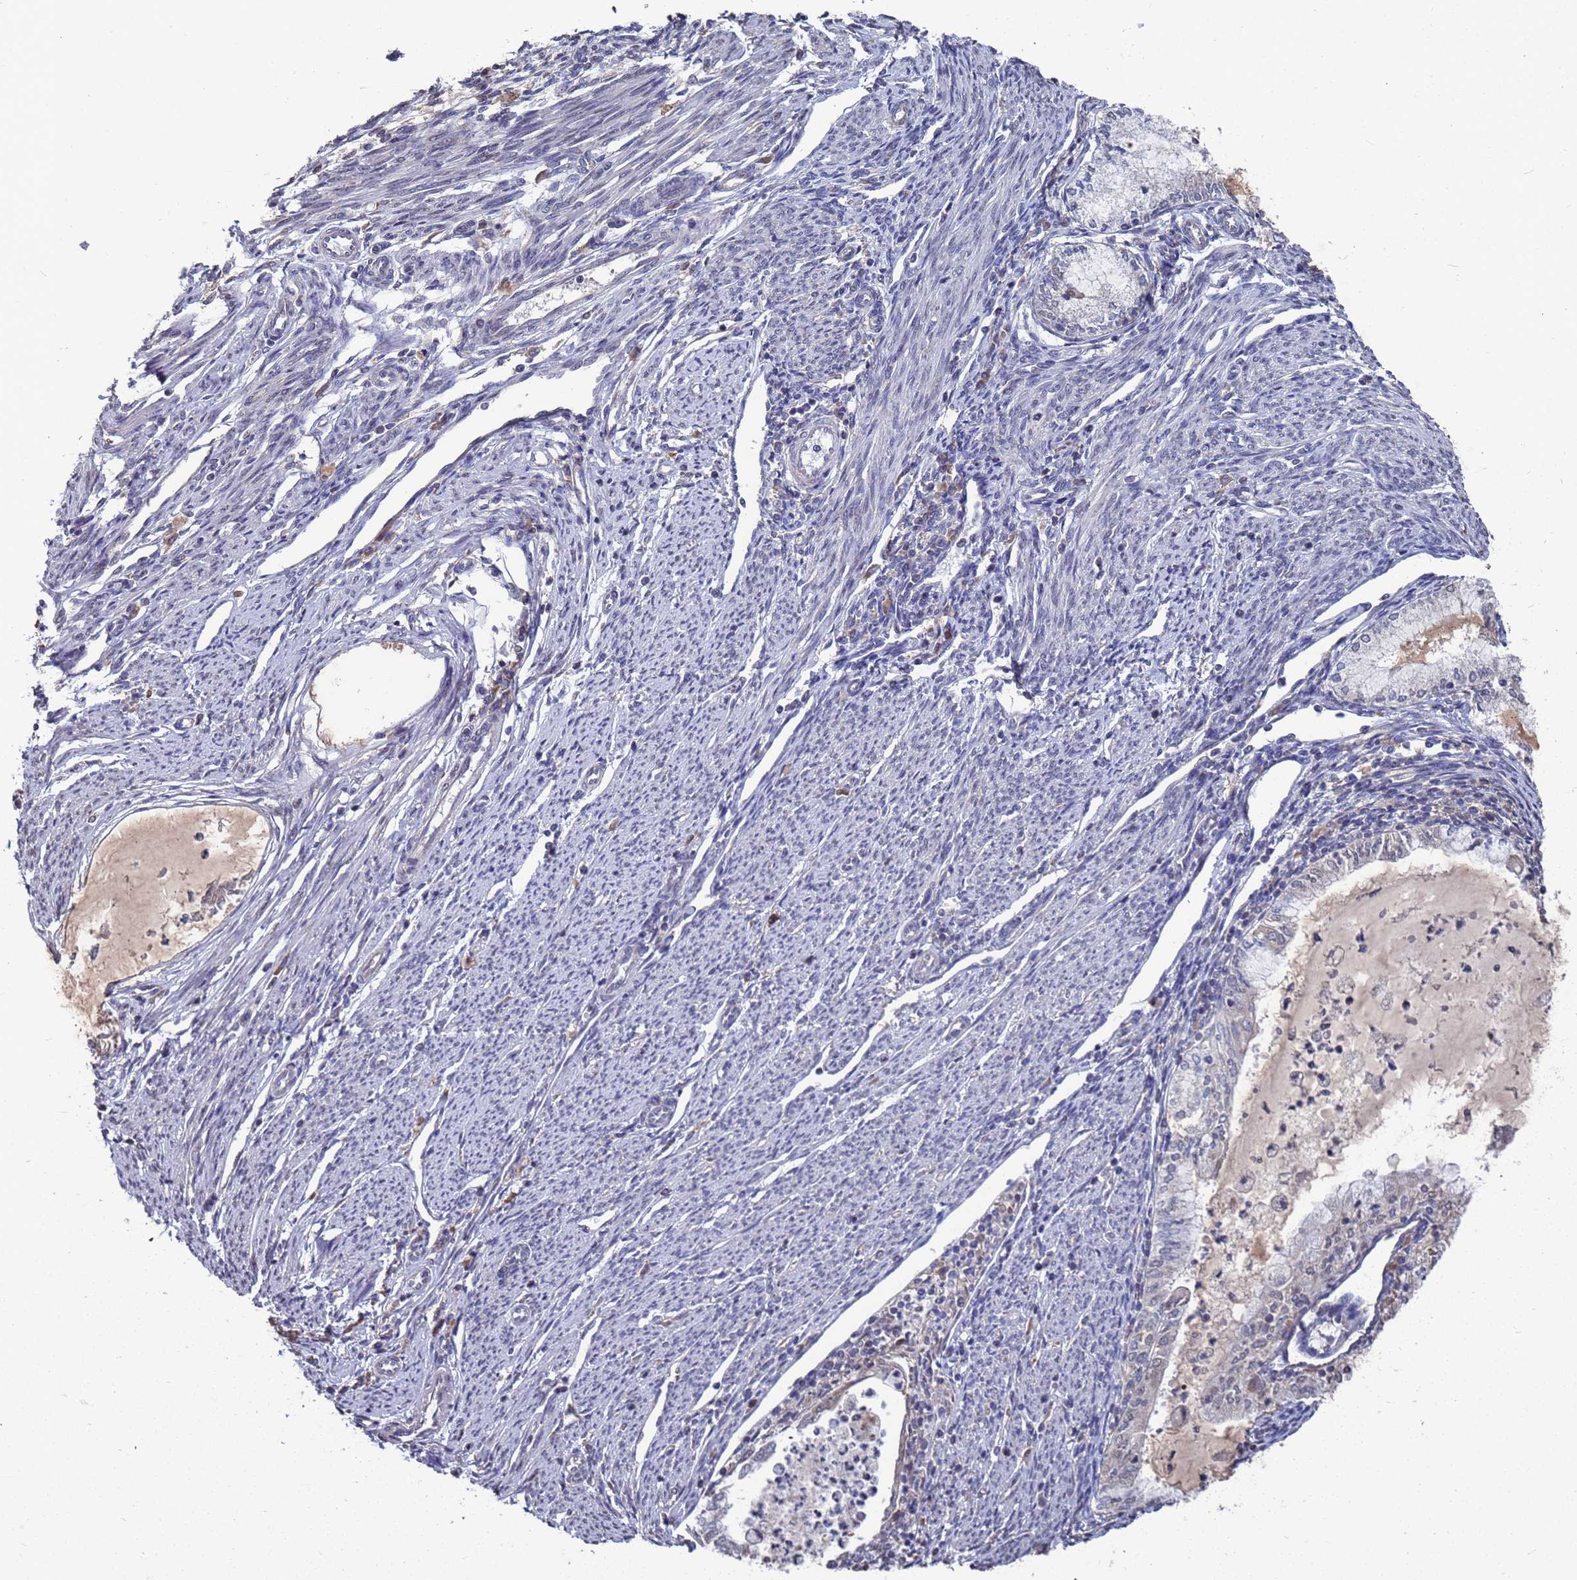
{"staining": {"intensity": "weak", "quantity": "<25%", "location": "cytoplasmic/membranous"}, "tissue": "endometrial cancer", "cell_type": "Tumor cells", "image_type": "cancer", "snomed": [{"axis": "morphology", "description": "Adenocarcinoma, NOS"}, {"axis": "topography", "description": "Endometrium"}], "caption": "High power microscopy image of an IHC photomicrograph of endometrial cancer, revealing no significant positivity in tumor cells.", "gene": "CFAP119", "patient": {"sex": "female", "age": 79}}